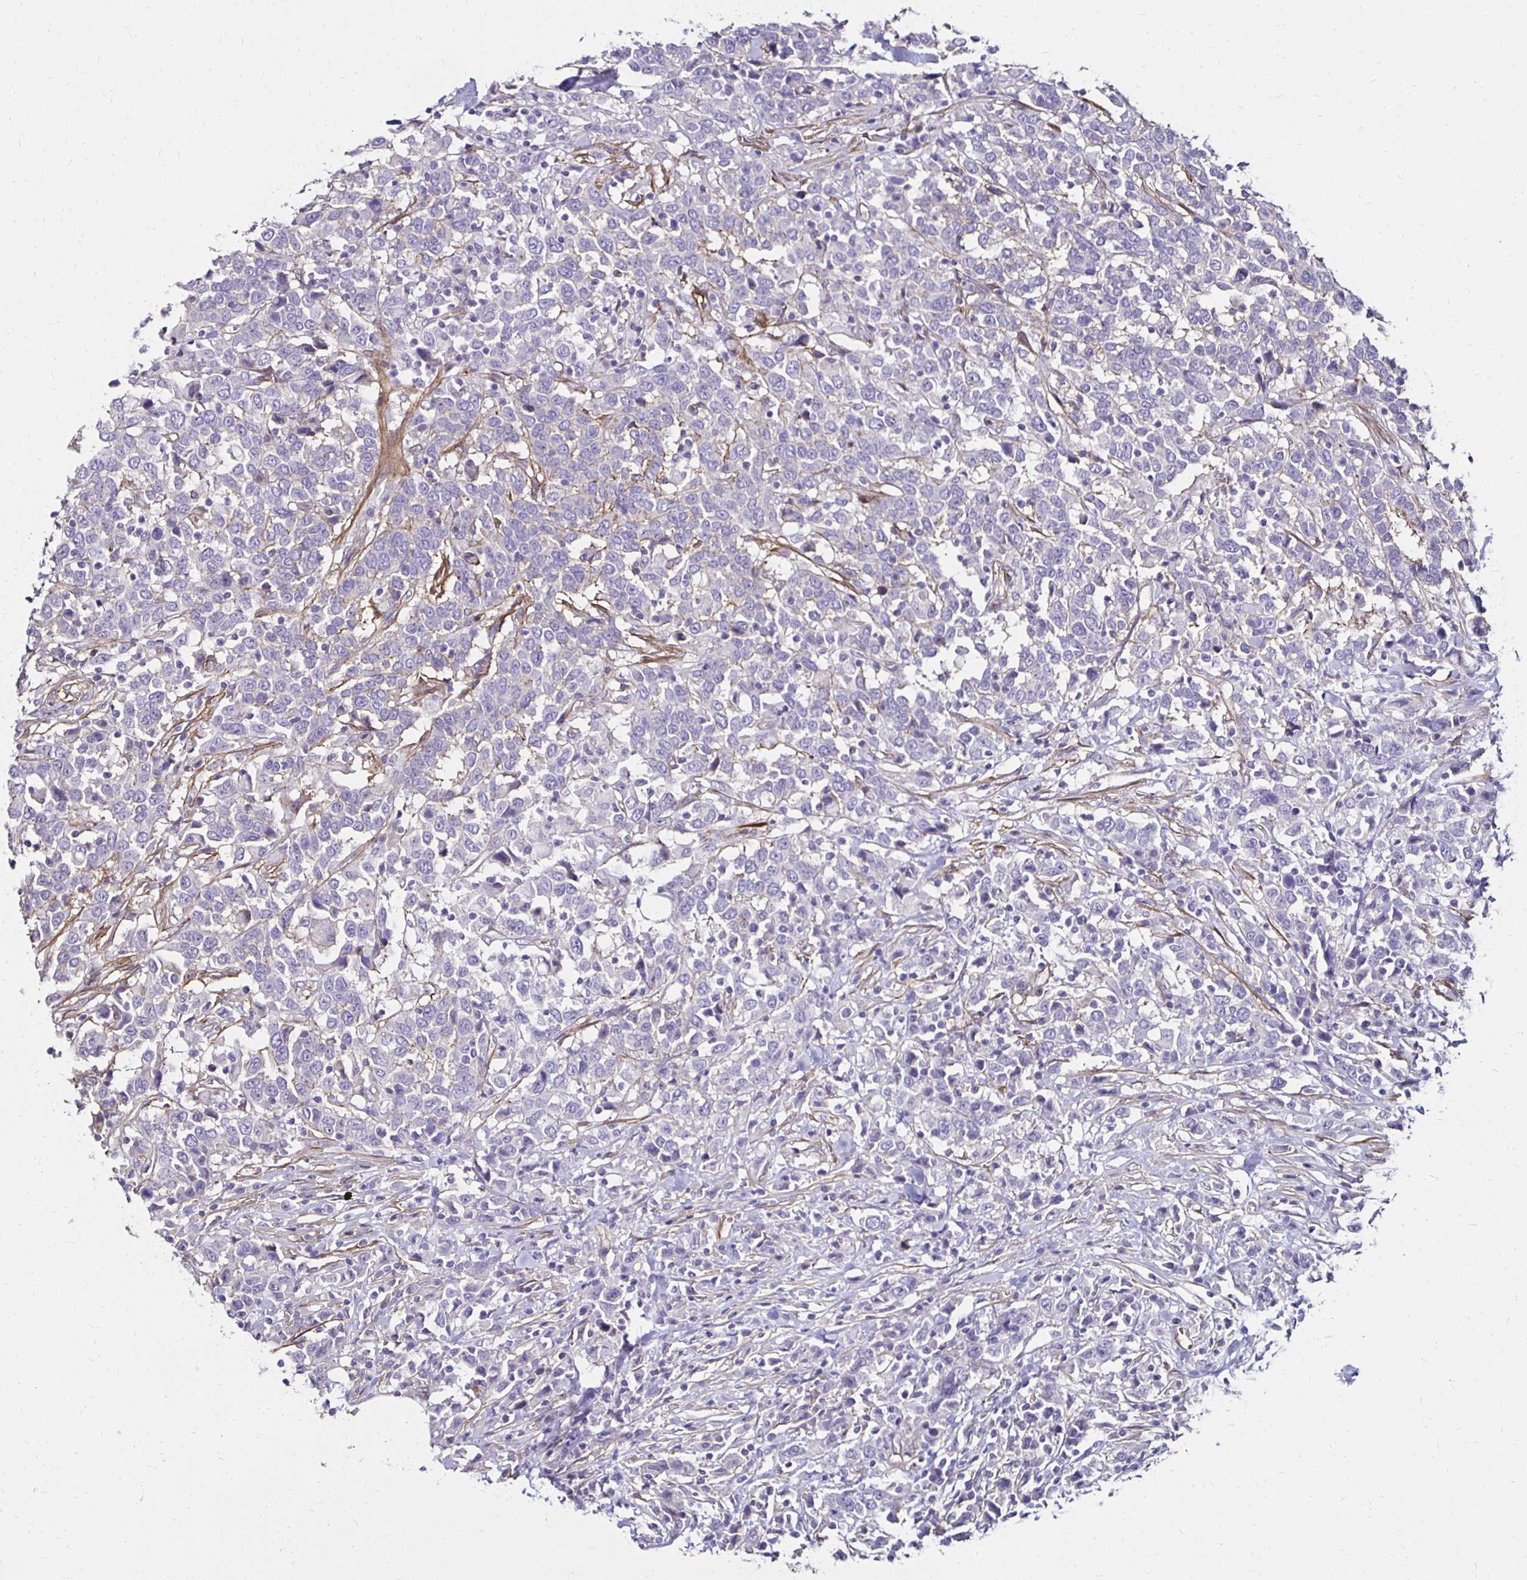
{"staining": {"intensity": "negative", "quantity": "none", "location": "none"}, "tissue": "urothelial cancer", "cell_type": "Tumor cells", "image_type": "cancer", "snomed": [{"axis": "morphology", "description": "Urothelial carcinoma, High grade"}, {"axis": "topography", "description": "Urinary bladder"}], "caption": "Protein analysis of urothelial cancer exhibits no significant staining in tumor cells.", "gene": "ITGB1", "patient": {"sex": "male", "age": 61}}